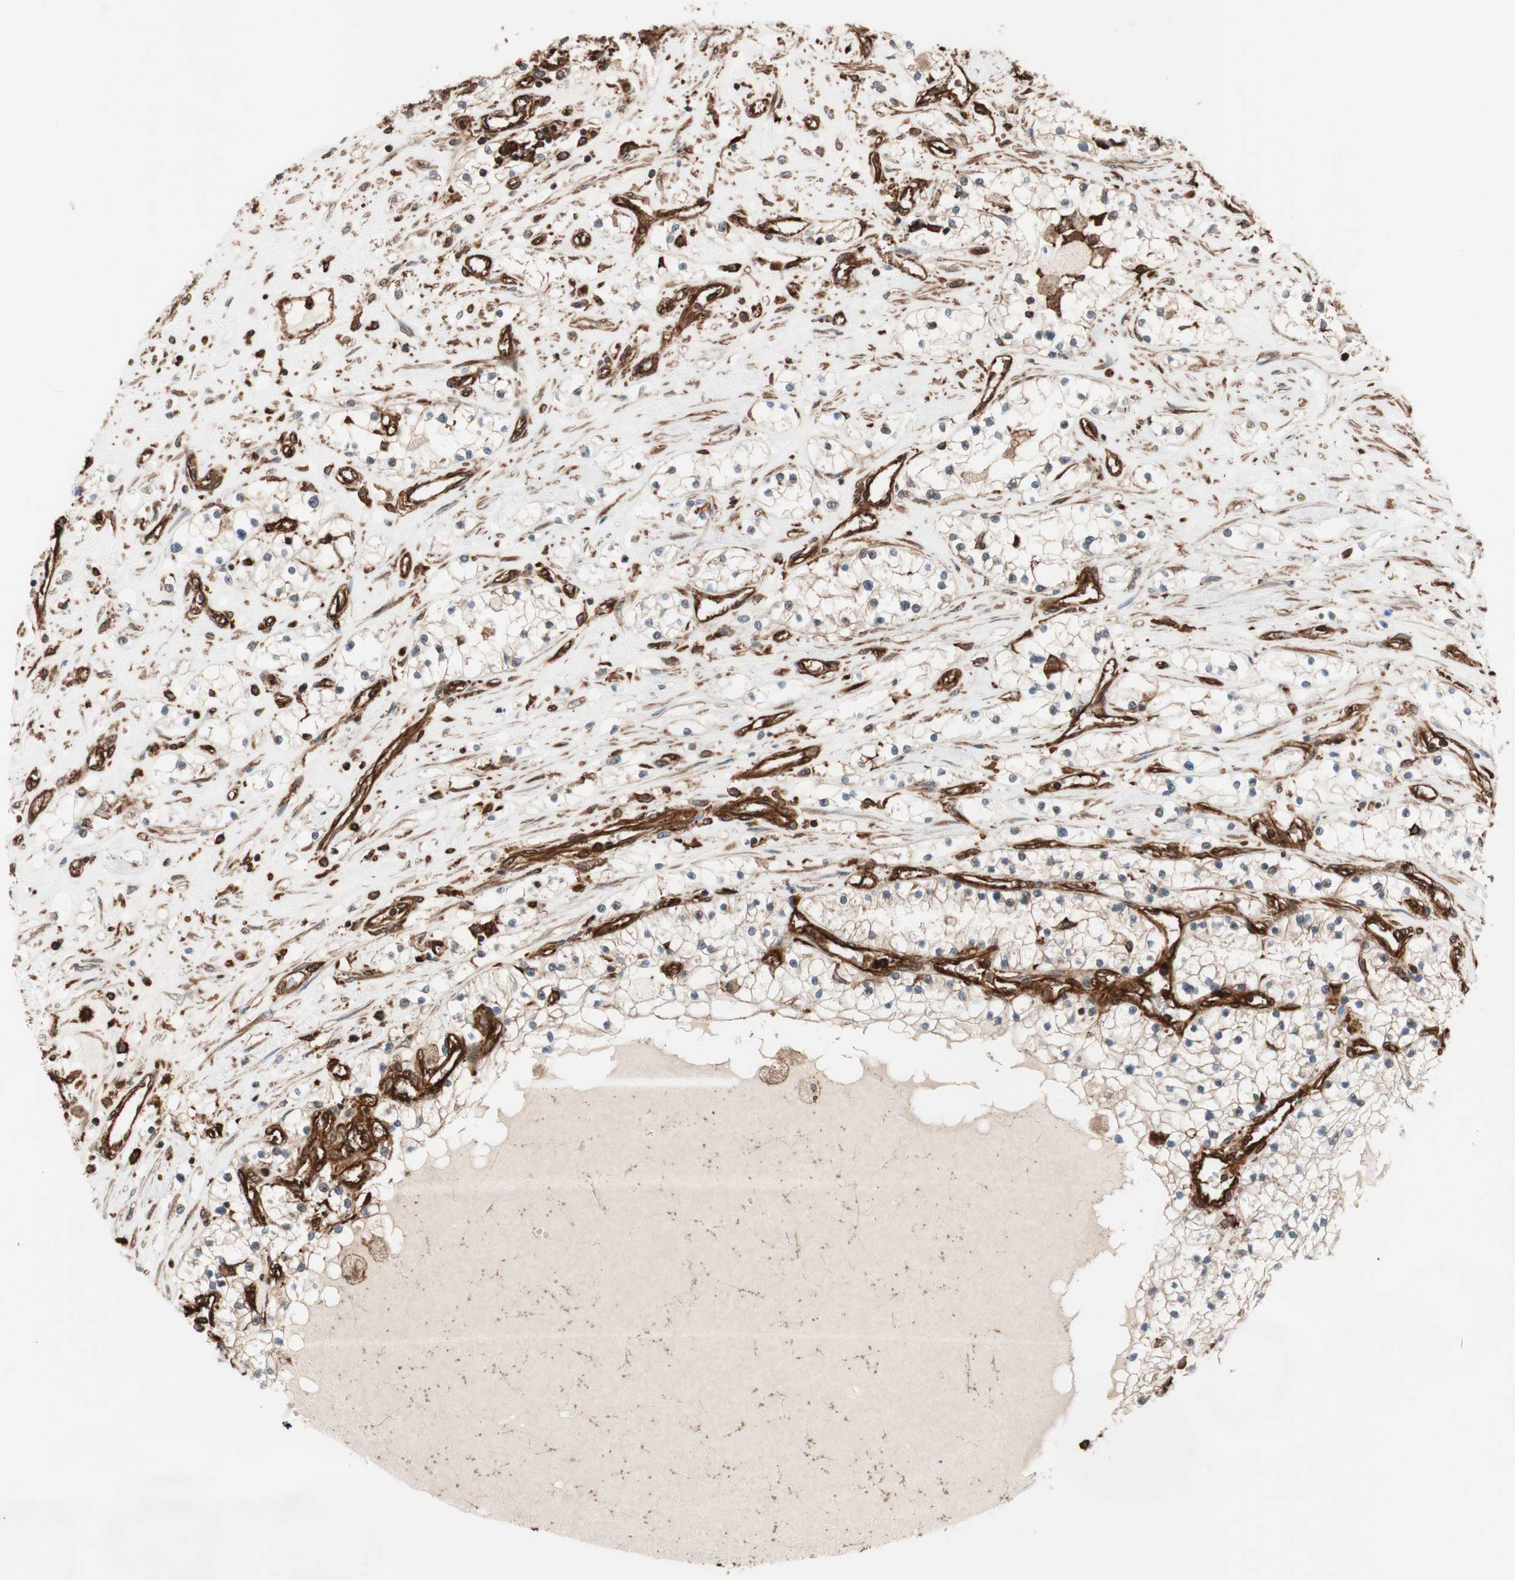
{"staining": {"intensity": "weak", "quantity": ">75%", "location": "cytoplasmic/membranous"}, "tissue": "renal cancer", "cell_type": "Tumor cells", "image_type": "cancer", "snomed": [{"axis": "morphology", "description": "Adenocarcinoma, NOS"}, {"axis": "topography", "description": "Kidney"}], "caption": "Adenocarcinoma (renal) tissue displays weak cytoplasmic/membranous expression in approximately >75% of tumor cells (DAB IHC, brown staining for protein, blue staining for nuclei).", "gene": "VASP", "patient": {"sex": "male", "age": 68}}